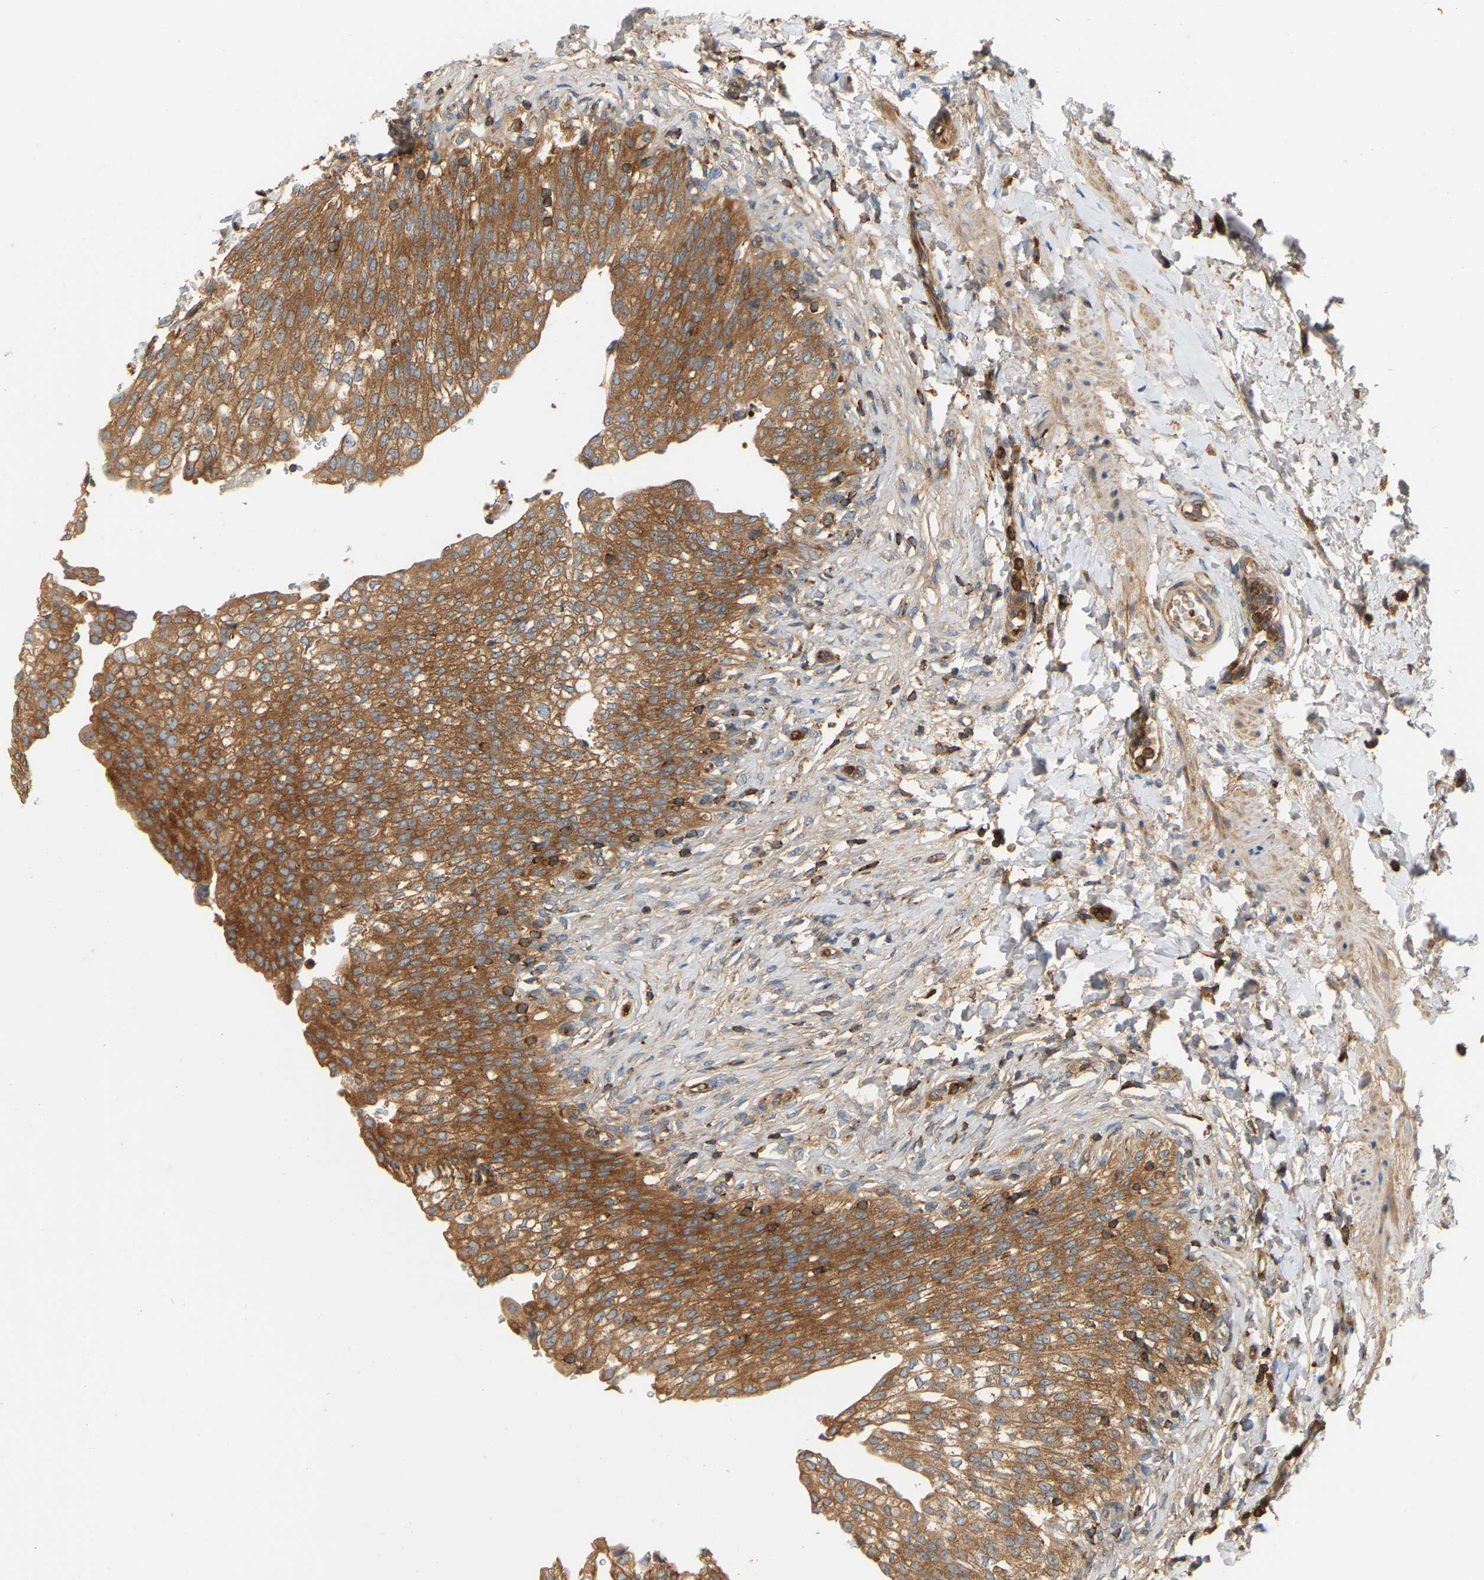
{"staining": {"intensity": "strong", "quantity": ">75%", "location": "cytoplasmic/membranous"}, "tissue": "urinary bladder", "cell_type": "Urothelial cells", "image_type": "normal", "snomed": [{"axis": "morphology", "description": "Urothelial carcinoma, High grade"}, {"axis": "topography", "description": "Urinary bladder"}], "caption": "Brown immunohistochemical staining in unremarkable human urinary bladder shows strong cytoplasmic/membranous staining in about >75% of urothelial cells.", "gene": "AKAP13", "patient": {"sex": "male", "age": 46}}